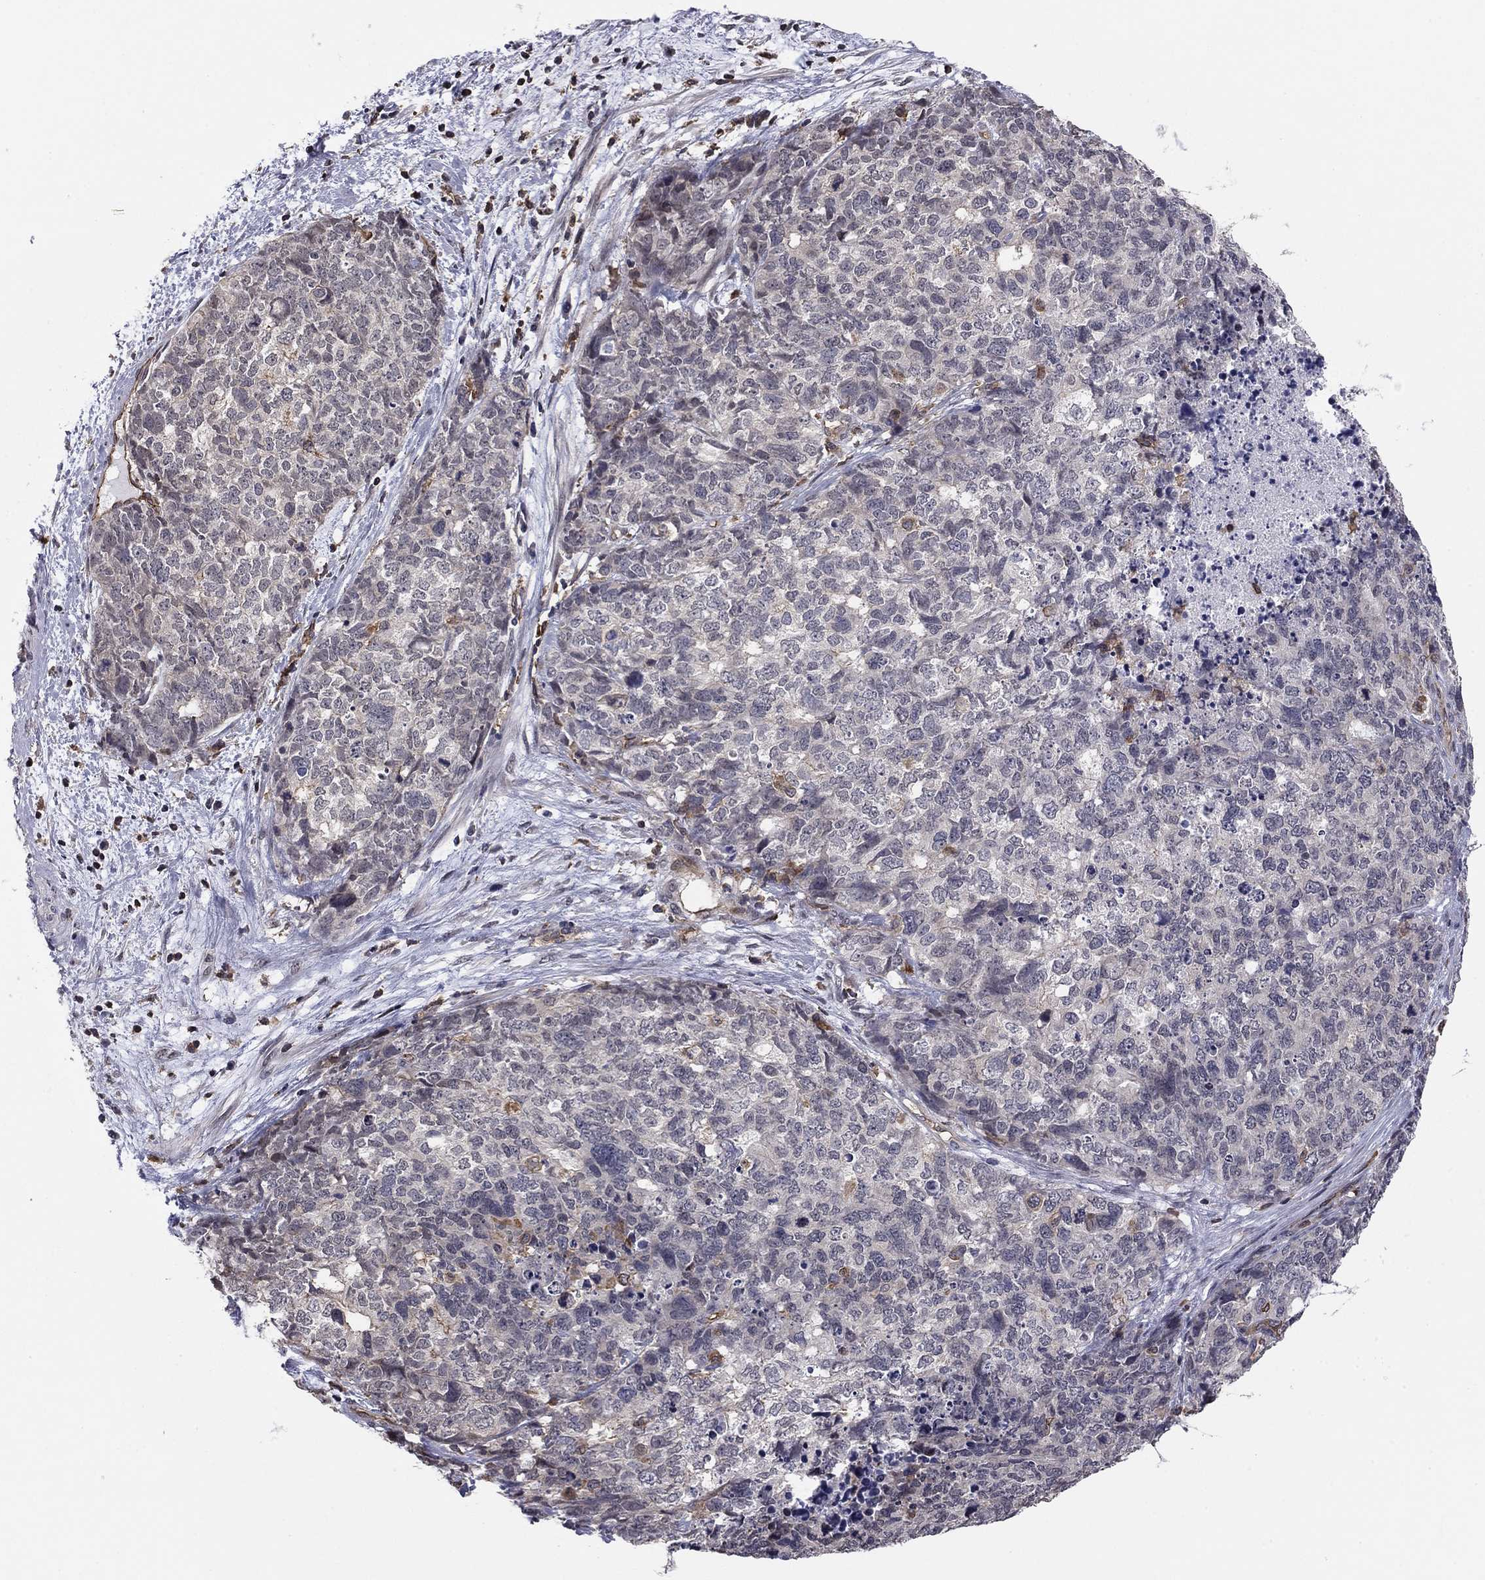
{"staining": {"intensity": "negative", "quantity": "none", "location": "none"}, "tissue": "cervical cancer", "cell_type": "Tumor cells", "image_type": "cancer", "snomed": [{"axis": "morphology", "description": "Squamous cell carcinoma, NOS"}, {"axis": "topography", "description": "Cervix"}], "caption": "The IHC histopathology image has no significant staining in tumor cells of cervical squamous cell carcinoma tissue.", "gene": "PLCB2", "patient": {"sex": "female", "age": 63}}